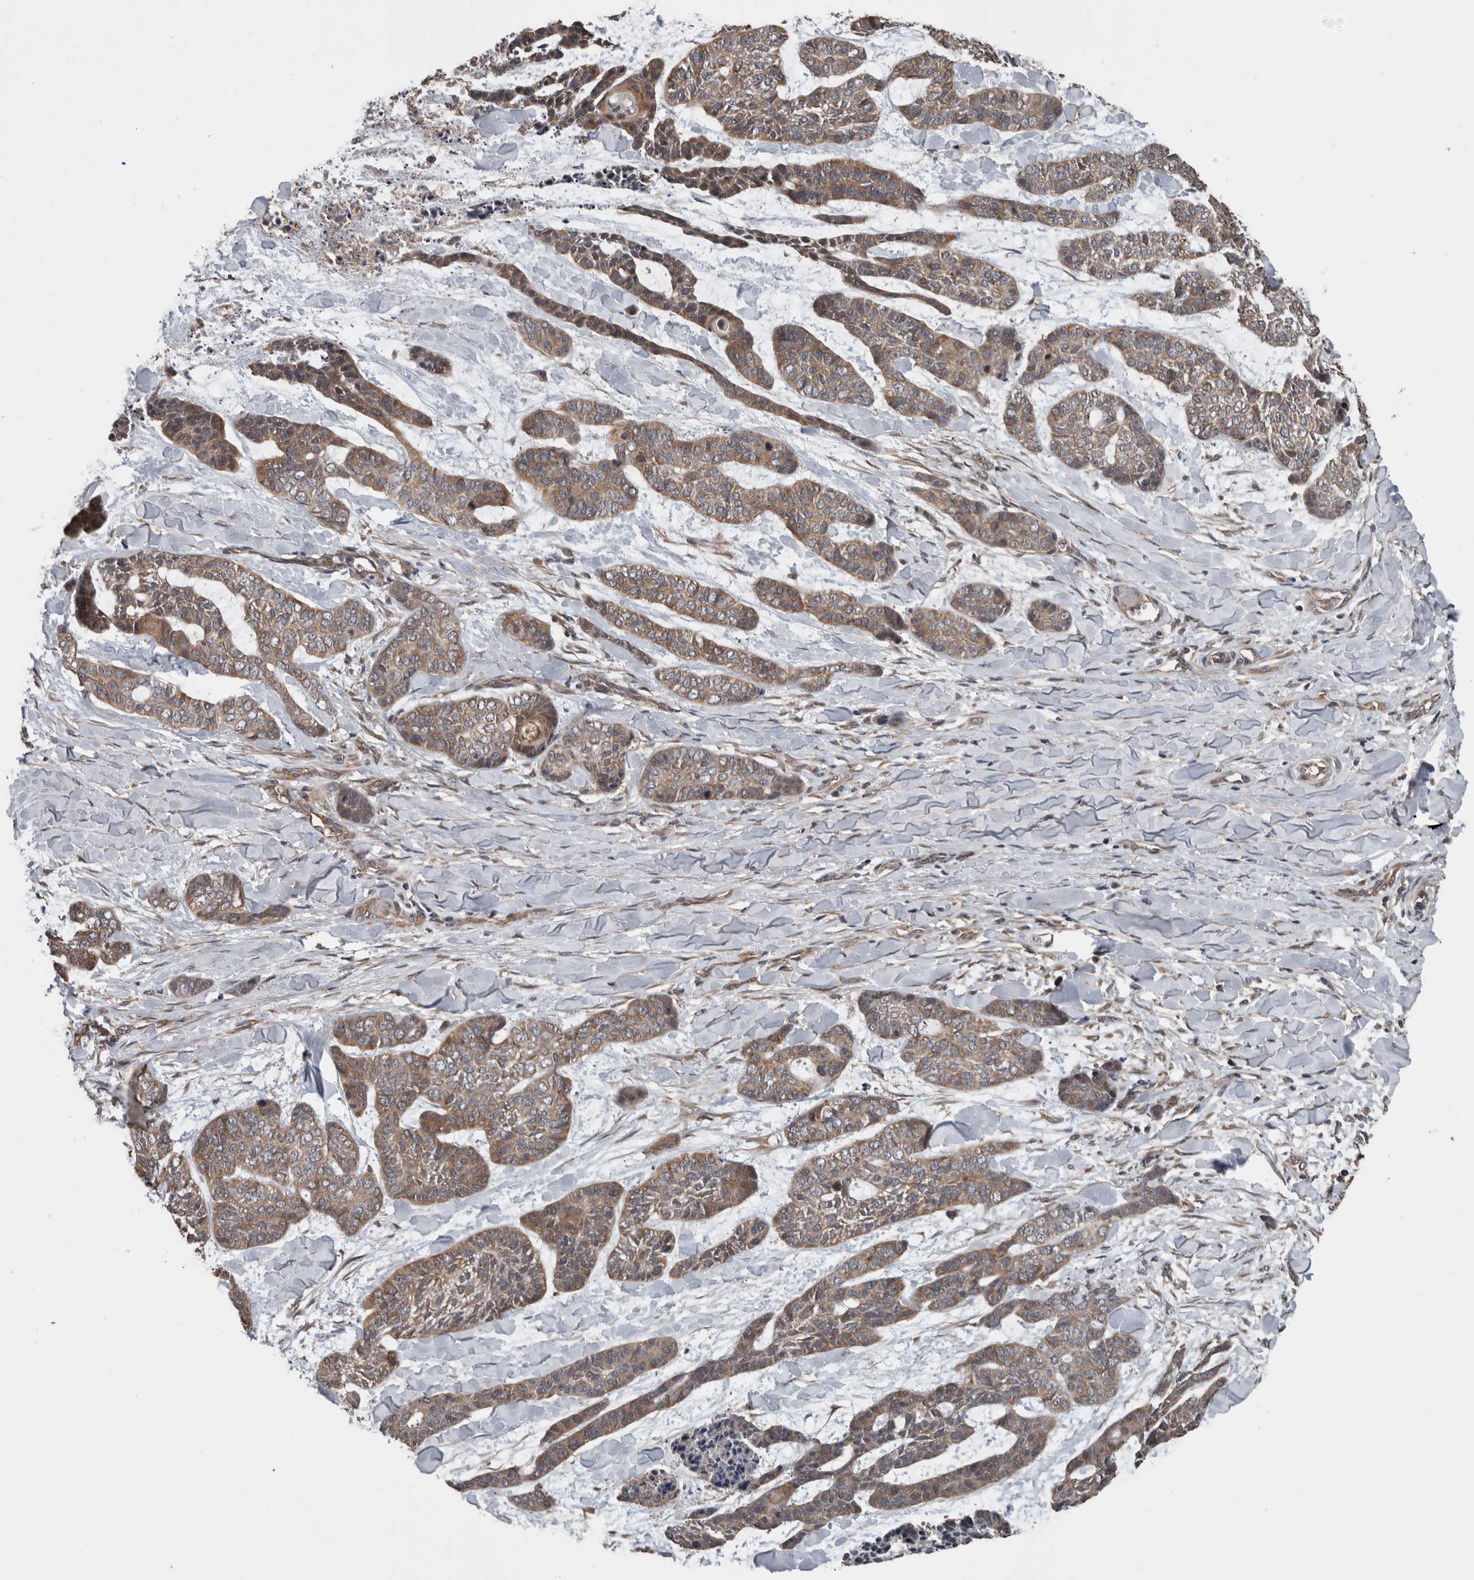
{"staining": {"intensity": "moderate", "quantity": ">75%", "location": "cytoplasmic/membranous"}, "tissue": "skin cancer", "cell_type": "Tumor cells", "image_type": "cancer", "snomed": [{"axis": "morphology", "description": "Basal cell carcinoma"}, {"axis": "topography", "description": "Skin"}], "caption": "Immunohistochemical staining of human skin basal cell carcinoma exhibits medium levels of moderate cytoplasmic/membranous protein positivity in approximately >75% of tumor cells.", "gene": "RIOK3", "patient": {"sex": "female", "age": 64}}